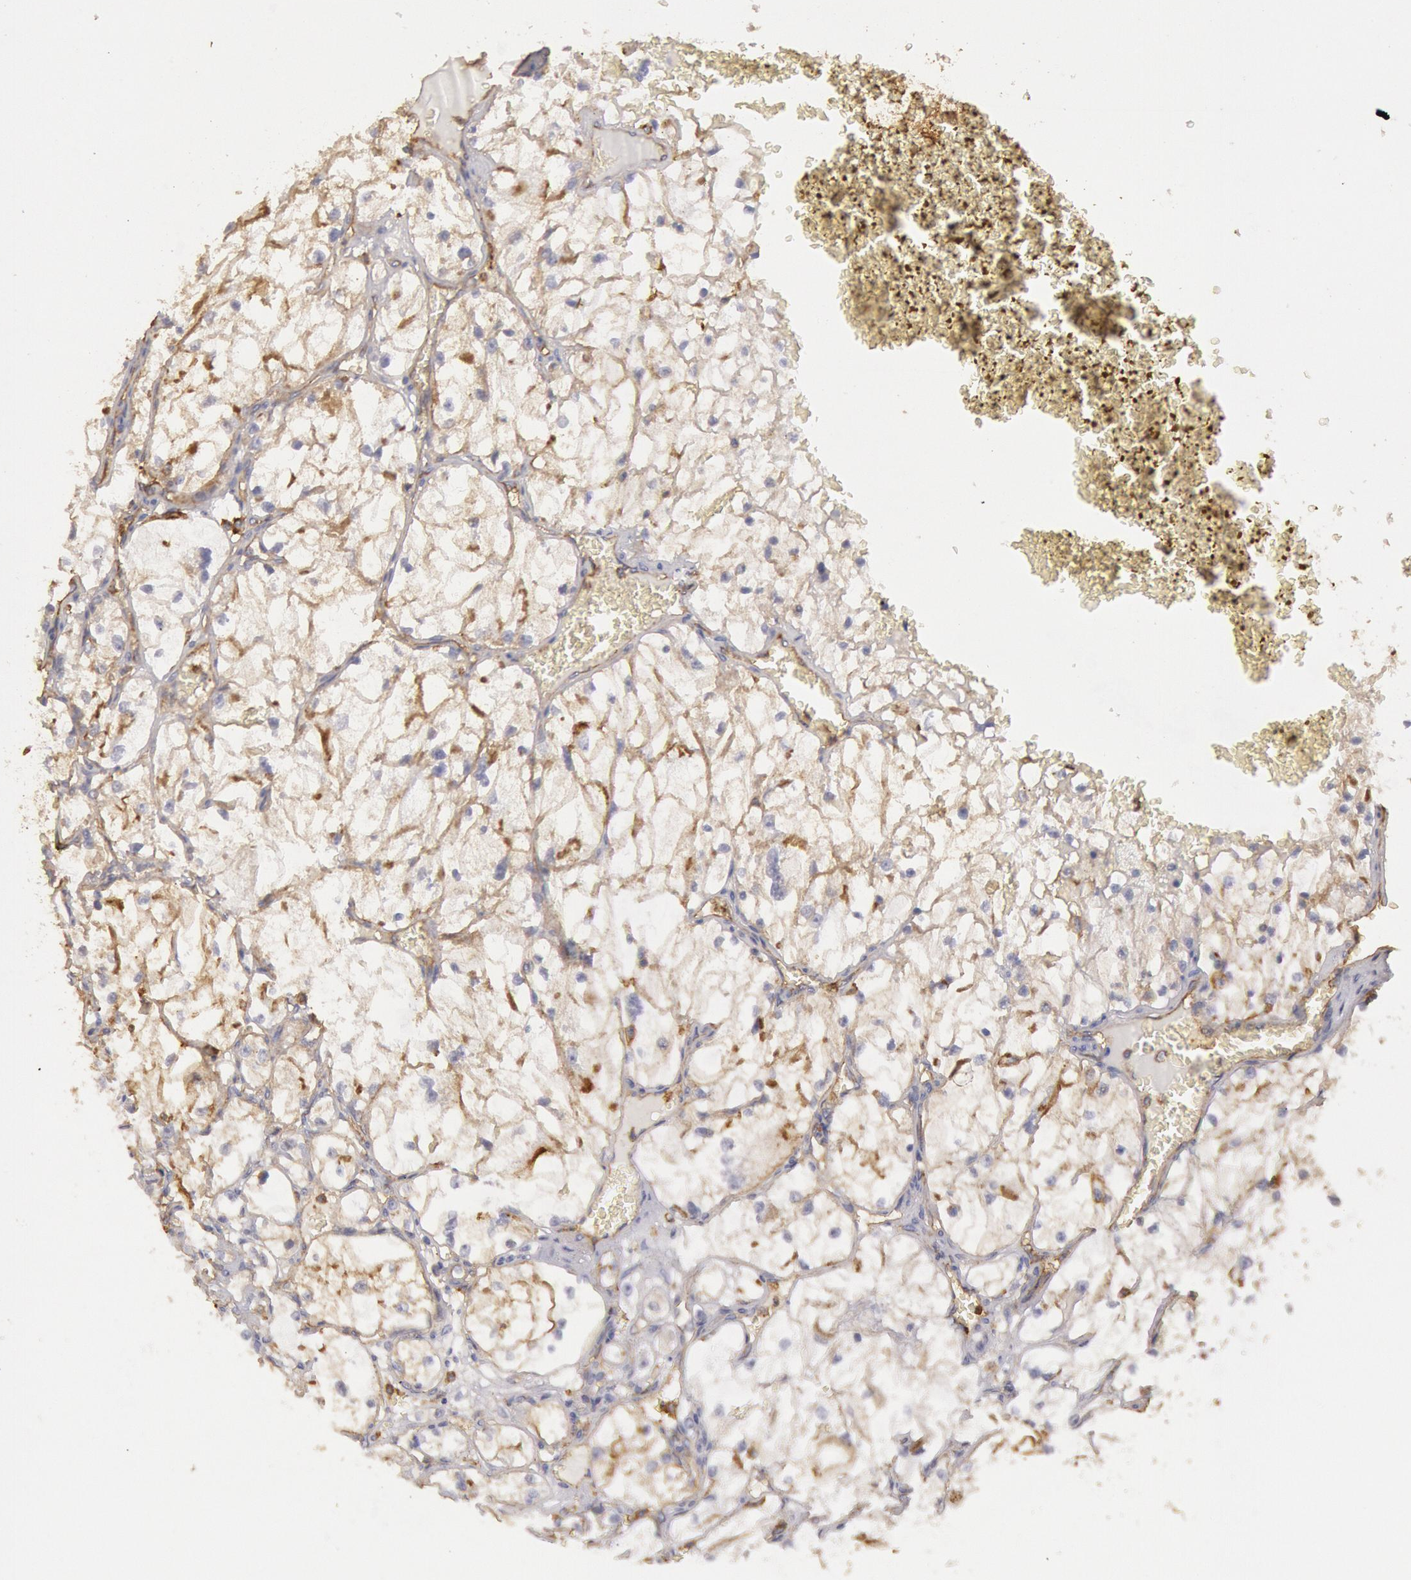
{"staining": {"intensity": "weak", "quantity": "<25%", "location": "cytoplasmic/membranous"}, "tissue": "renal cancer", "cell_type": "Tumor cells", "image_type": "cancer", "snomed": [{"axis": "morphology", "description": "Adenocarcinoma, NOS"}, {"axis": "topography", "description": "Kidney"}], "caption": "This is a photomicrograph of immunohistochemistry (IHC) staining of renal cancer (adenocarcinoma), which shows no positivity in tumor cells. Nuclei are stained in blue.", "gene": "SNAP23", "patient": {"sex": "male", "age": 61}}